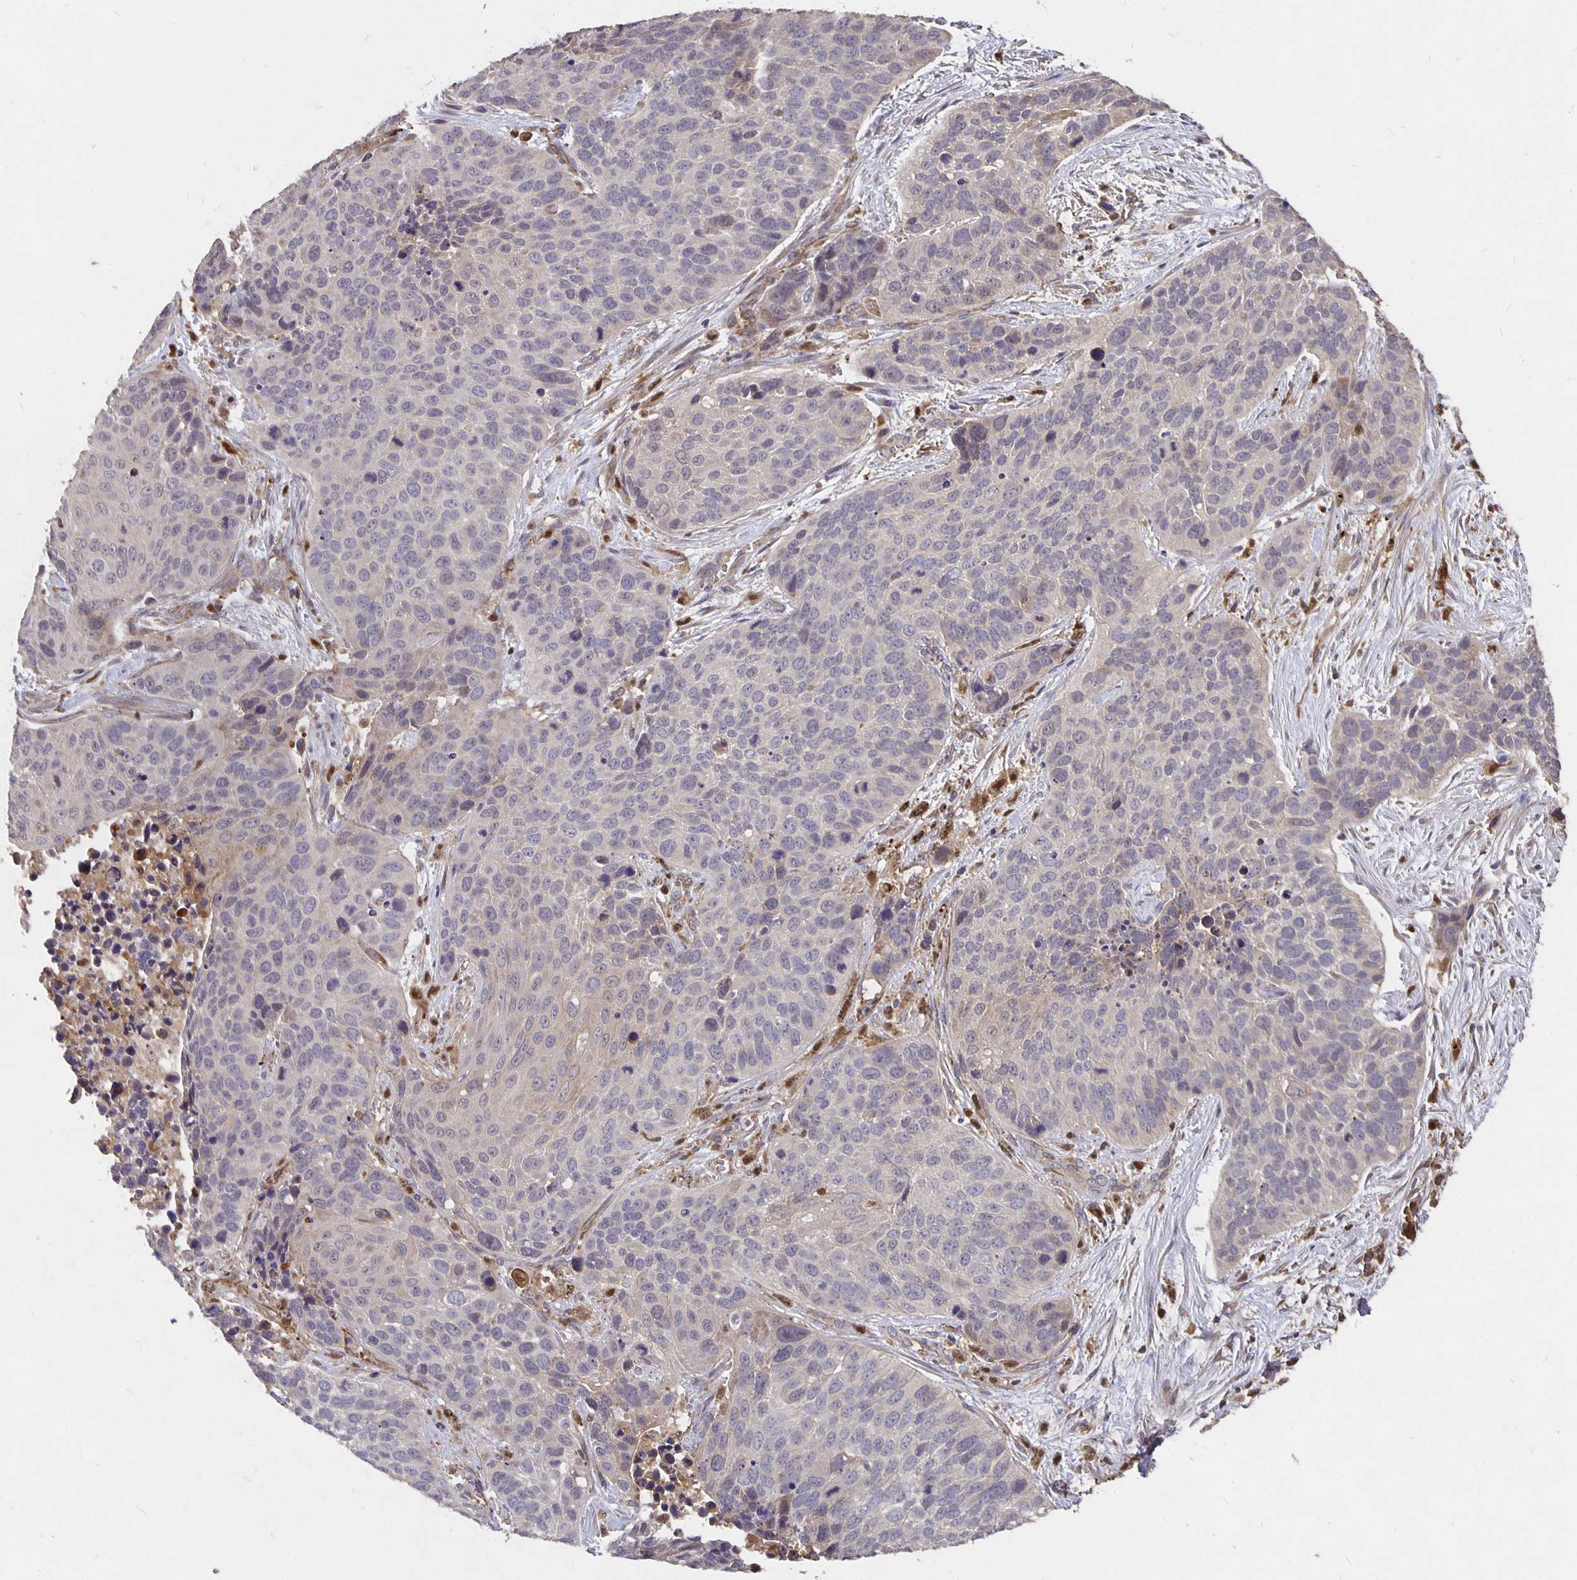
{"staining": {"intensity": "negative", "quantity": "none", "location": "none"}, "tissue": "lung cancer", "cell_type": "Tumor cells", "image_type": "cancer", "snomed": [{"axis": "morphology", "description": "Squamous cell carcinoma, NOS"}, {"axis": "topography", "description": "Lung"}], "caption": "Tumor cells are negative for brown protein staining in lung cancer (squamous cell carcinoma).", "gene": "NOG", "patient": {"sex": "male", "age": 62}}